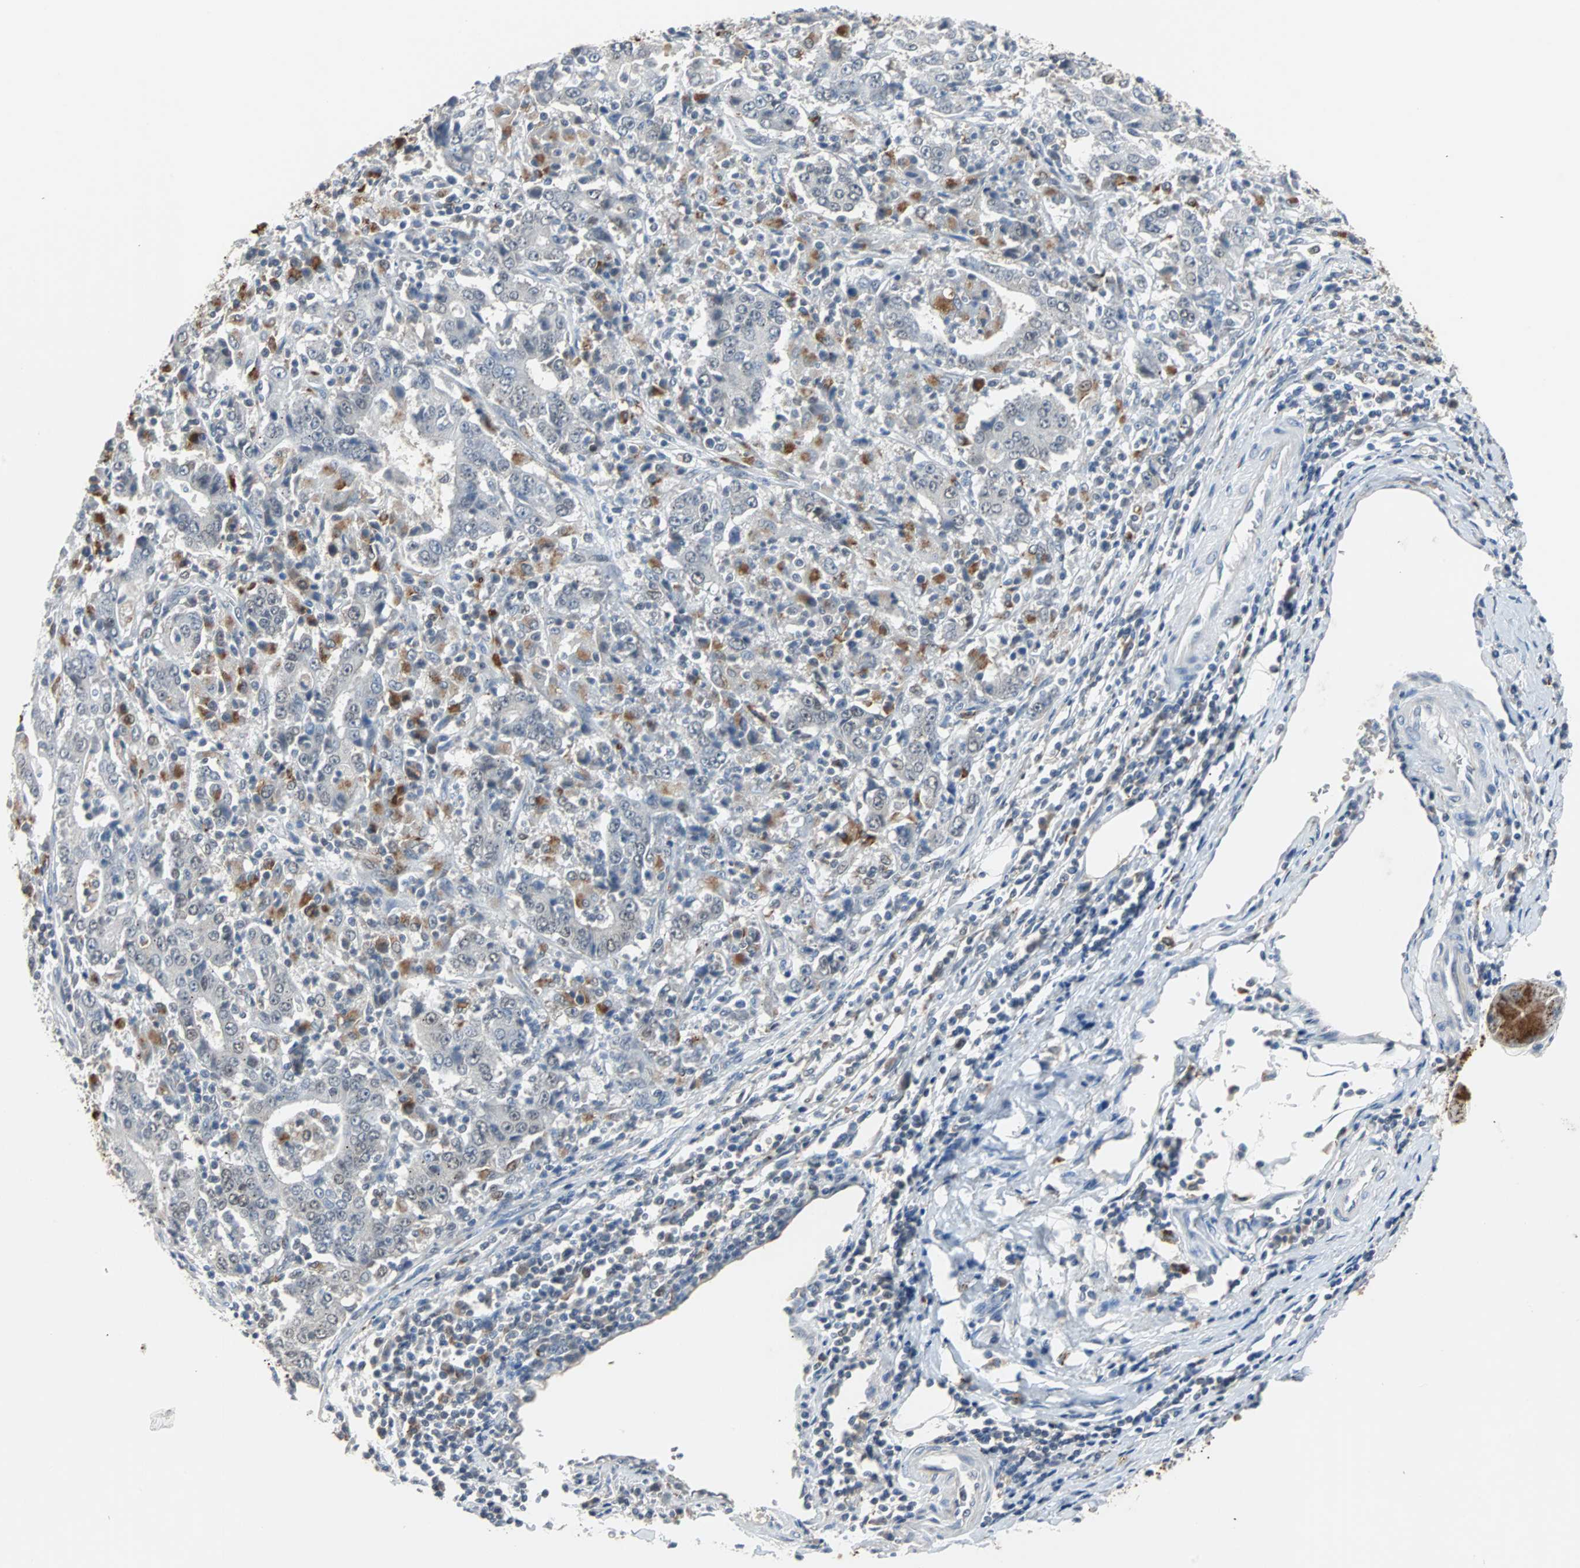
{"staining": {"intensity": "moderate", "quantity": "<25%", "location": "cytoplasmic/membranous"}, "tissue": "stomach cancer", "cell_type": "Tumor cells", "image_type": "cancer", "snomed": [{"axis": "morphology", "description": "Normal tissue, NOS"}, {"axis": "morphology", "description": "Adenocarcinoma, NOS"}, {"axis": "topography", "description": "Stomach, upper"}, {"axis": "topography", "description": "Stomach"}], "caption": "Moderate cytoplasmic/membranous protein staining is identified in approximately <25% of tumor cells in stomach cancer.", "gene": "HLX", "patient": {"sex": "male", "age": 59}}